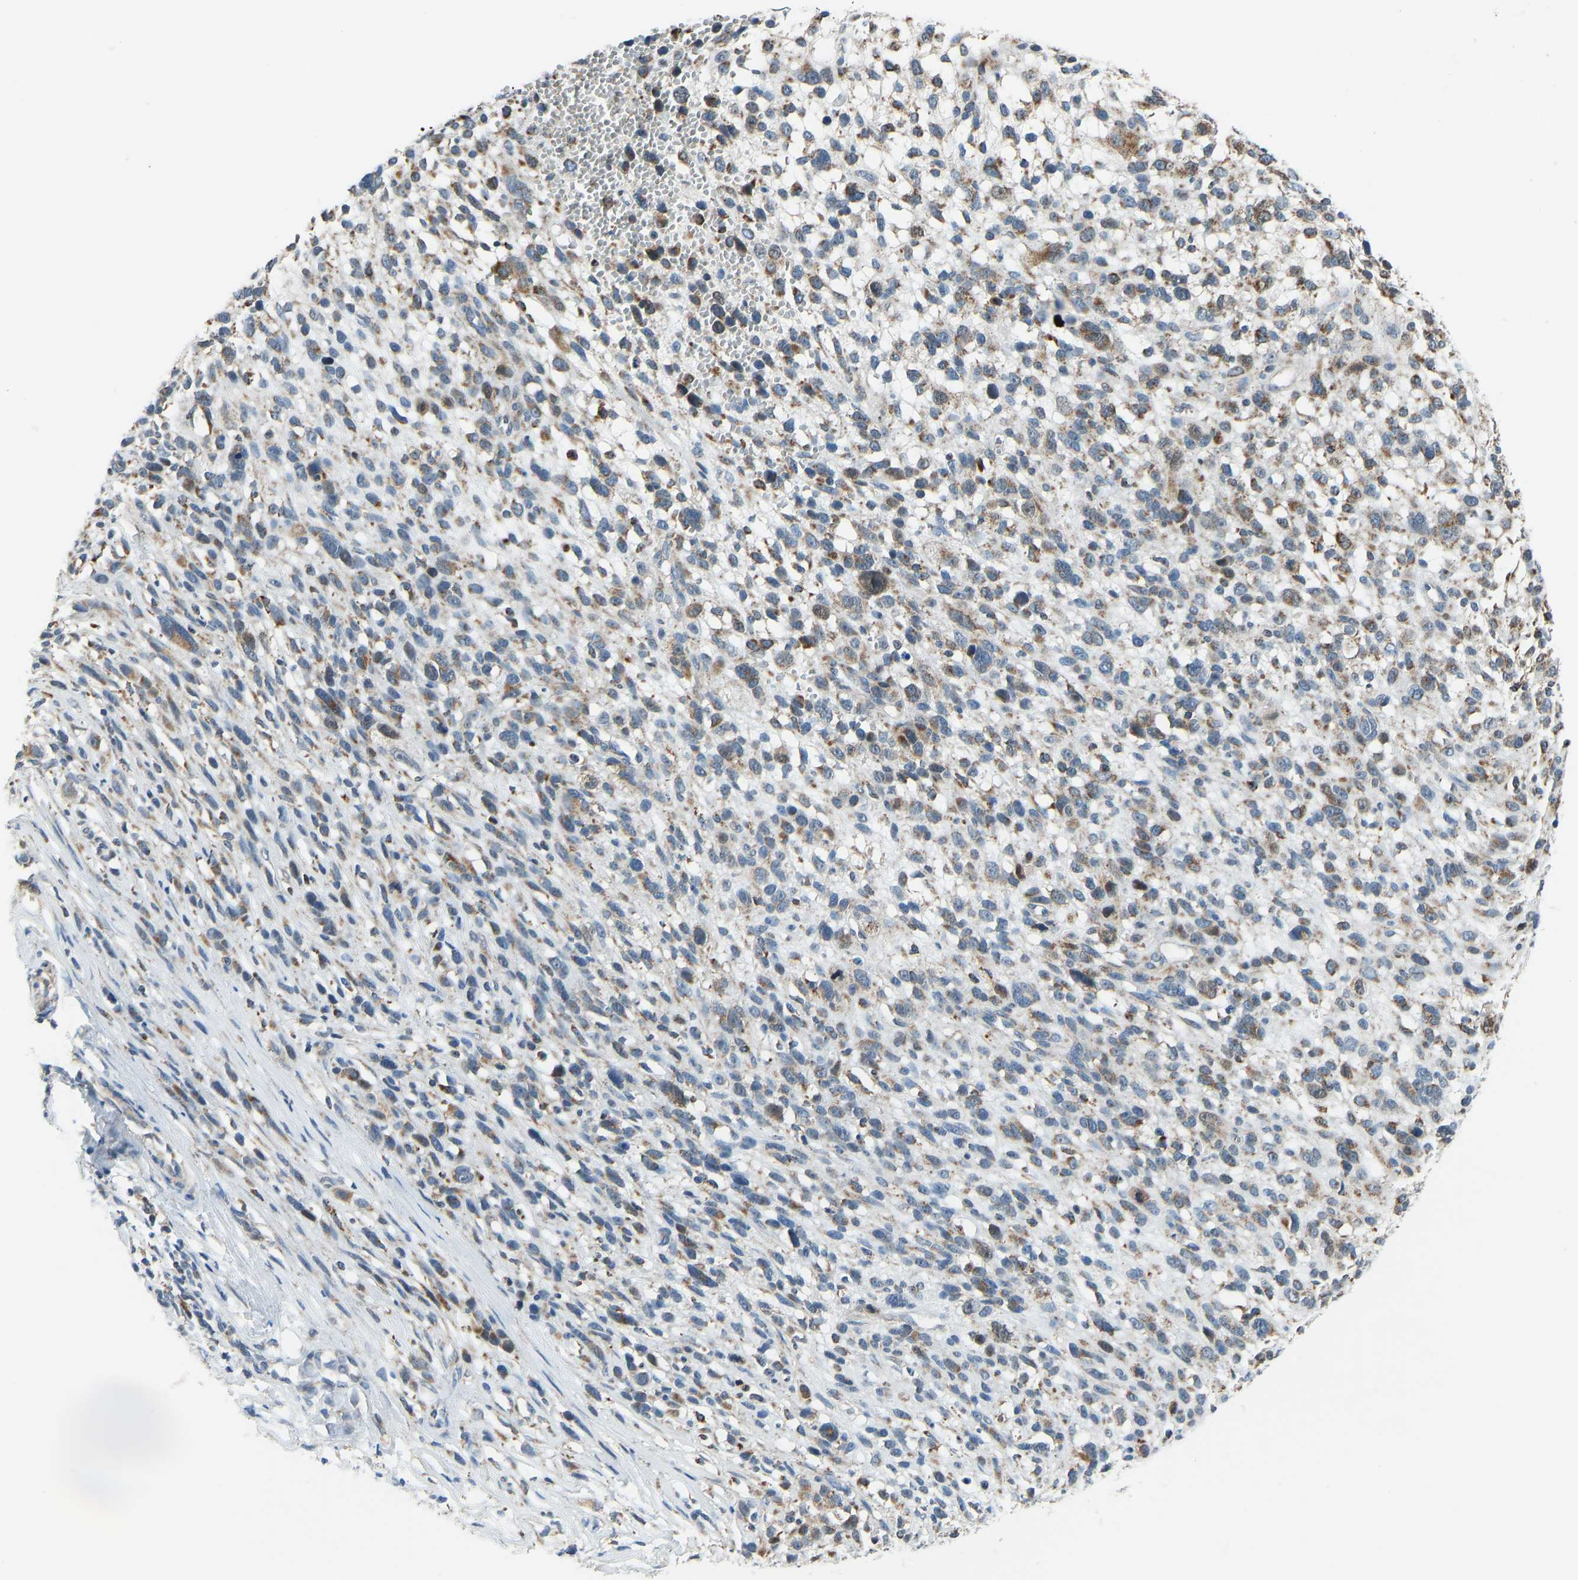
{"staining": {"intensity": "moderate", "quantity": "25%-75%", "location": "cytoplasmic/membranous"}, "tissue": "melanoma", "cell_type": "Tumor cells", "image_type": "cancer", "snomed": [{"axis": "morphology", "description": "Malignant melanoma, NOS"}, {"axis": "topography", "description": "Skin"}], "caption": "Immunohistochemical staining of human malignant melanoma exhibits medium levels of moderate cytoplasmic/membranous expression in approximately 25%-75% of tumor cells. (DAB (3,3'-diaminobenzidine) = brown stain, brightfield microscopy at high magnification).", "gene": "SMIM20", "patient": {"sex": "female", "age": 55}}